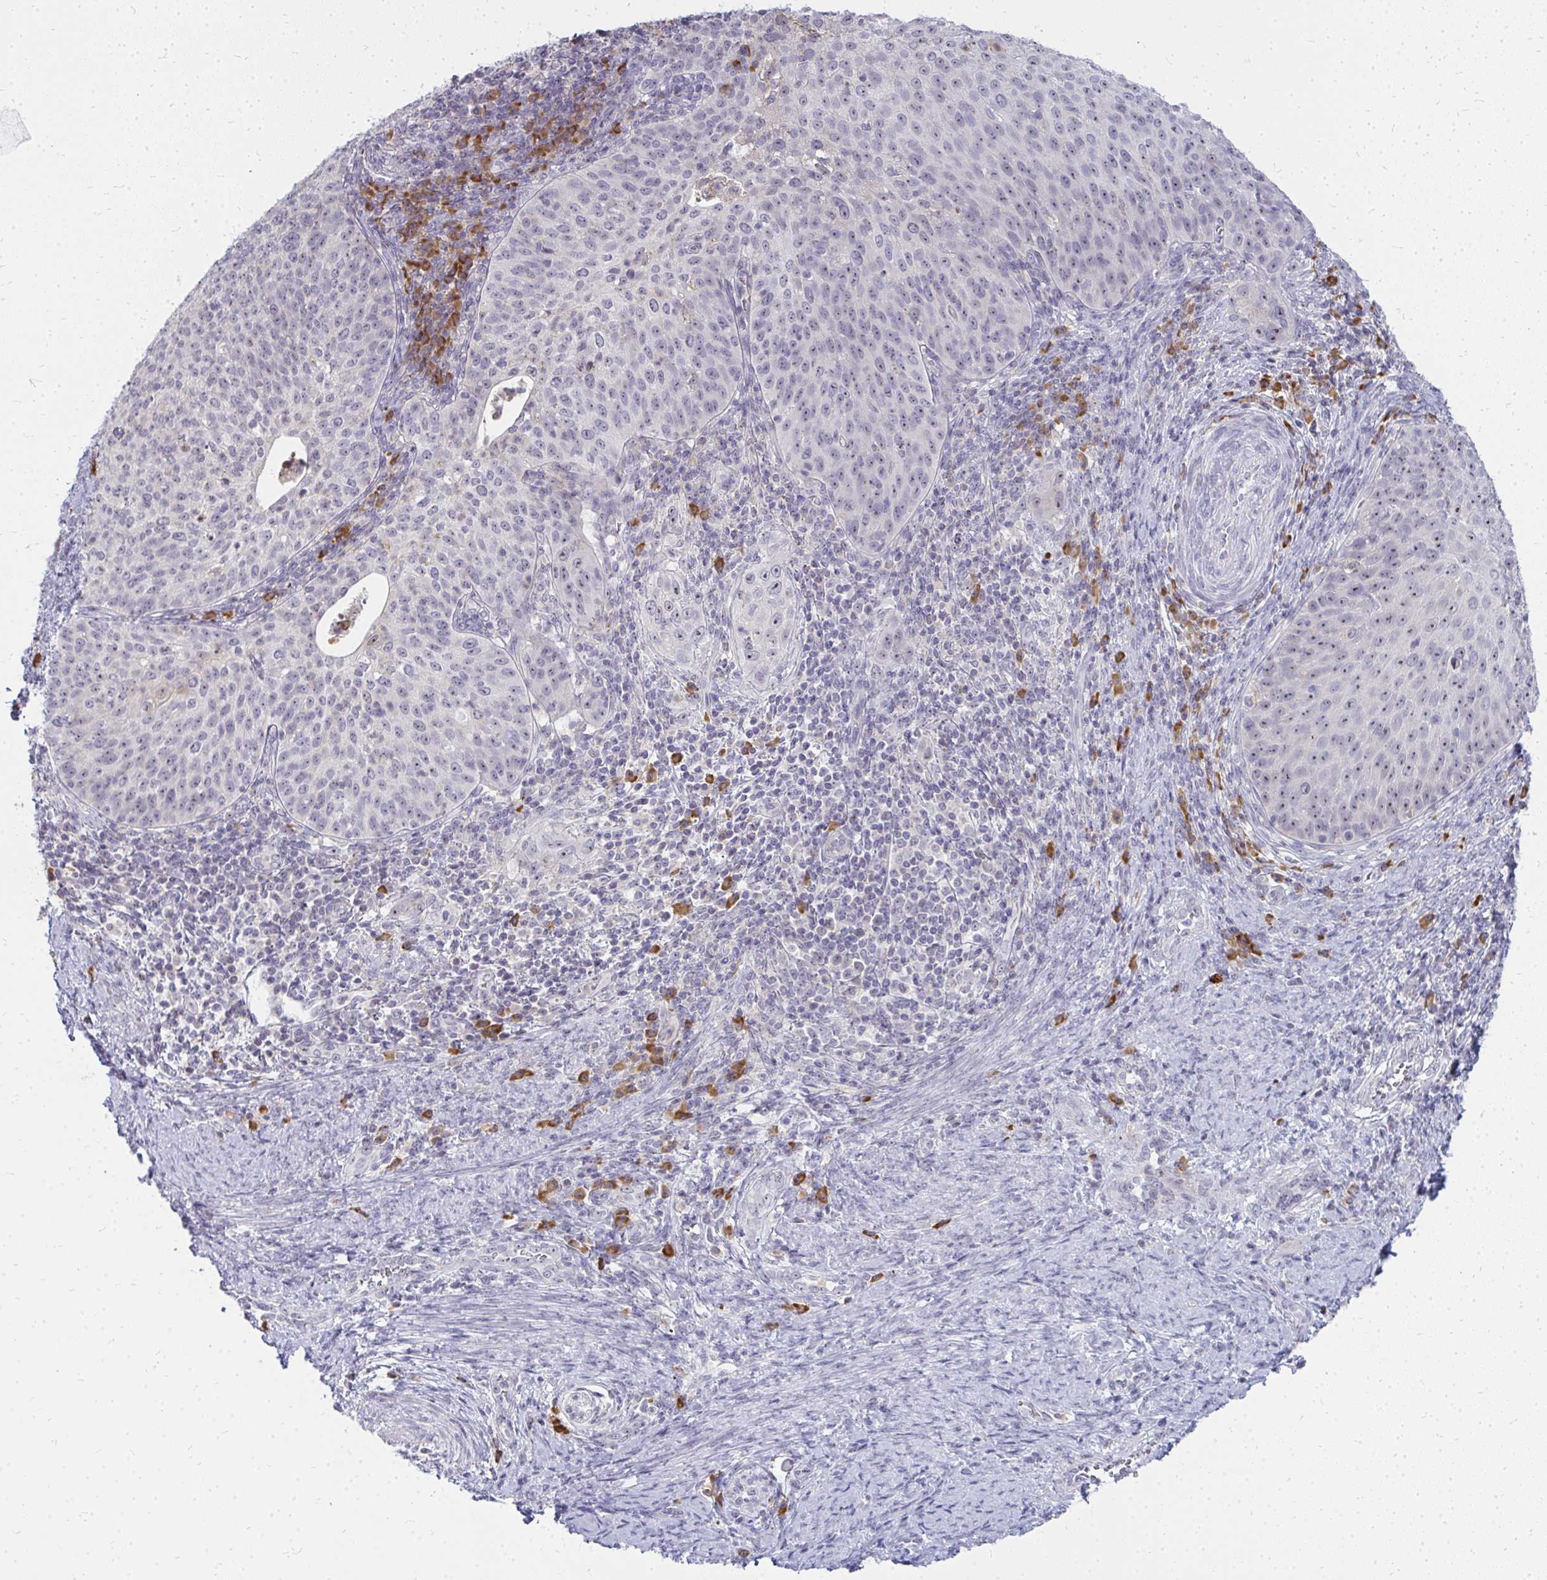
{"staining": {"intensity": "weak", "quantity": "25%-75%", "location": "nuclear"}, "tissue": "cervical cancer", "cell_type": "Tumor cells", "image_type": "cancer", "snomed": [{"axis": "morphology", "description": "Squamous cell carcinoma, NOS"}, {"axis": "topography", "description": "Cervix"}], "caption": "Immunohistochemical staining of cervical squamous cell carcinoma exhibits low levels of weak nuclear protein positivity in approximately 25%-75% of tumor cells.", "gene": "FAM9A", "patient": {"sex": "female", "age": 30}}